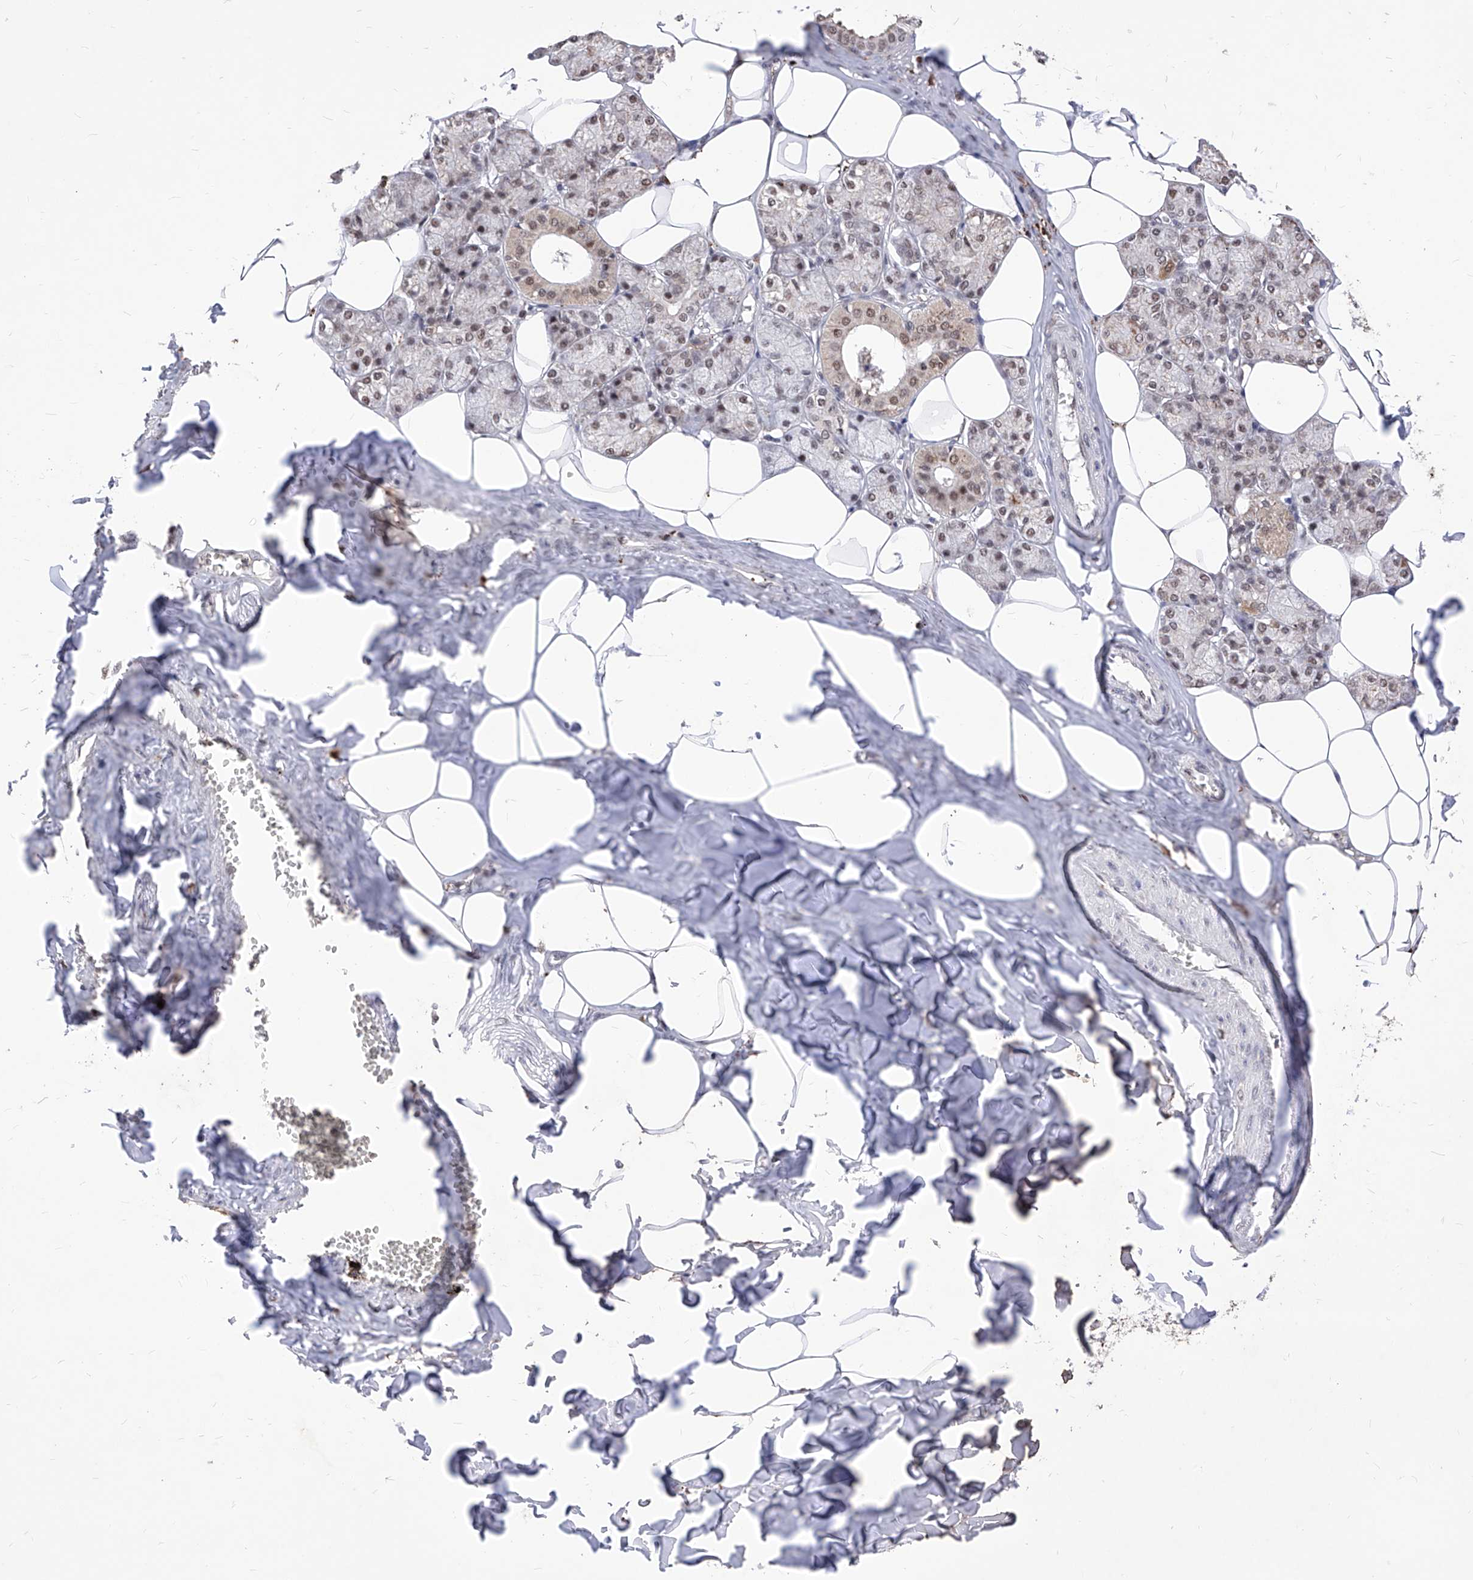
{"staining": {"intensity": "strong", "quantity": ">75%", "location": "nuclear"}, "tissue": "salivary gland", "cell_type": "Glandular cells", "image_type": "normal", "snomed": [{"axis": "morphology", "description": "Normal tissue, NOS"}, {"axis": "topography", "description": "Salivary gland"}], "caption": "A brown stain highlights strong nuclear positivity of a protein in glandular cells of benign salivary gland.", "gene": "PHF5A", "patient": {"sex": "male", "age": 62}}